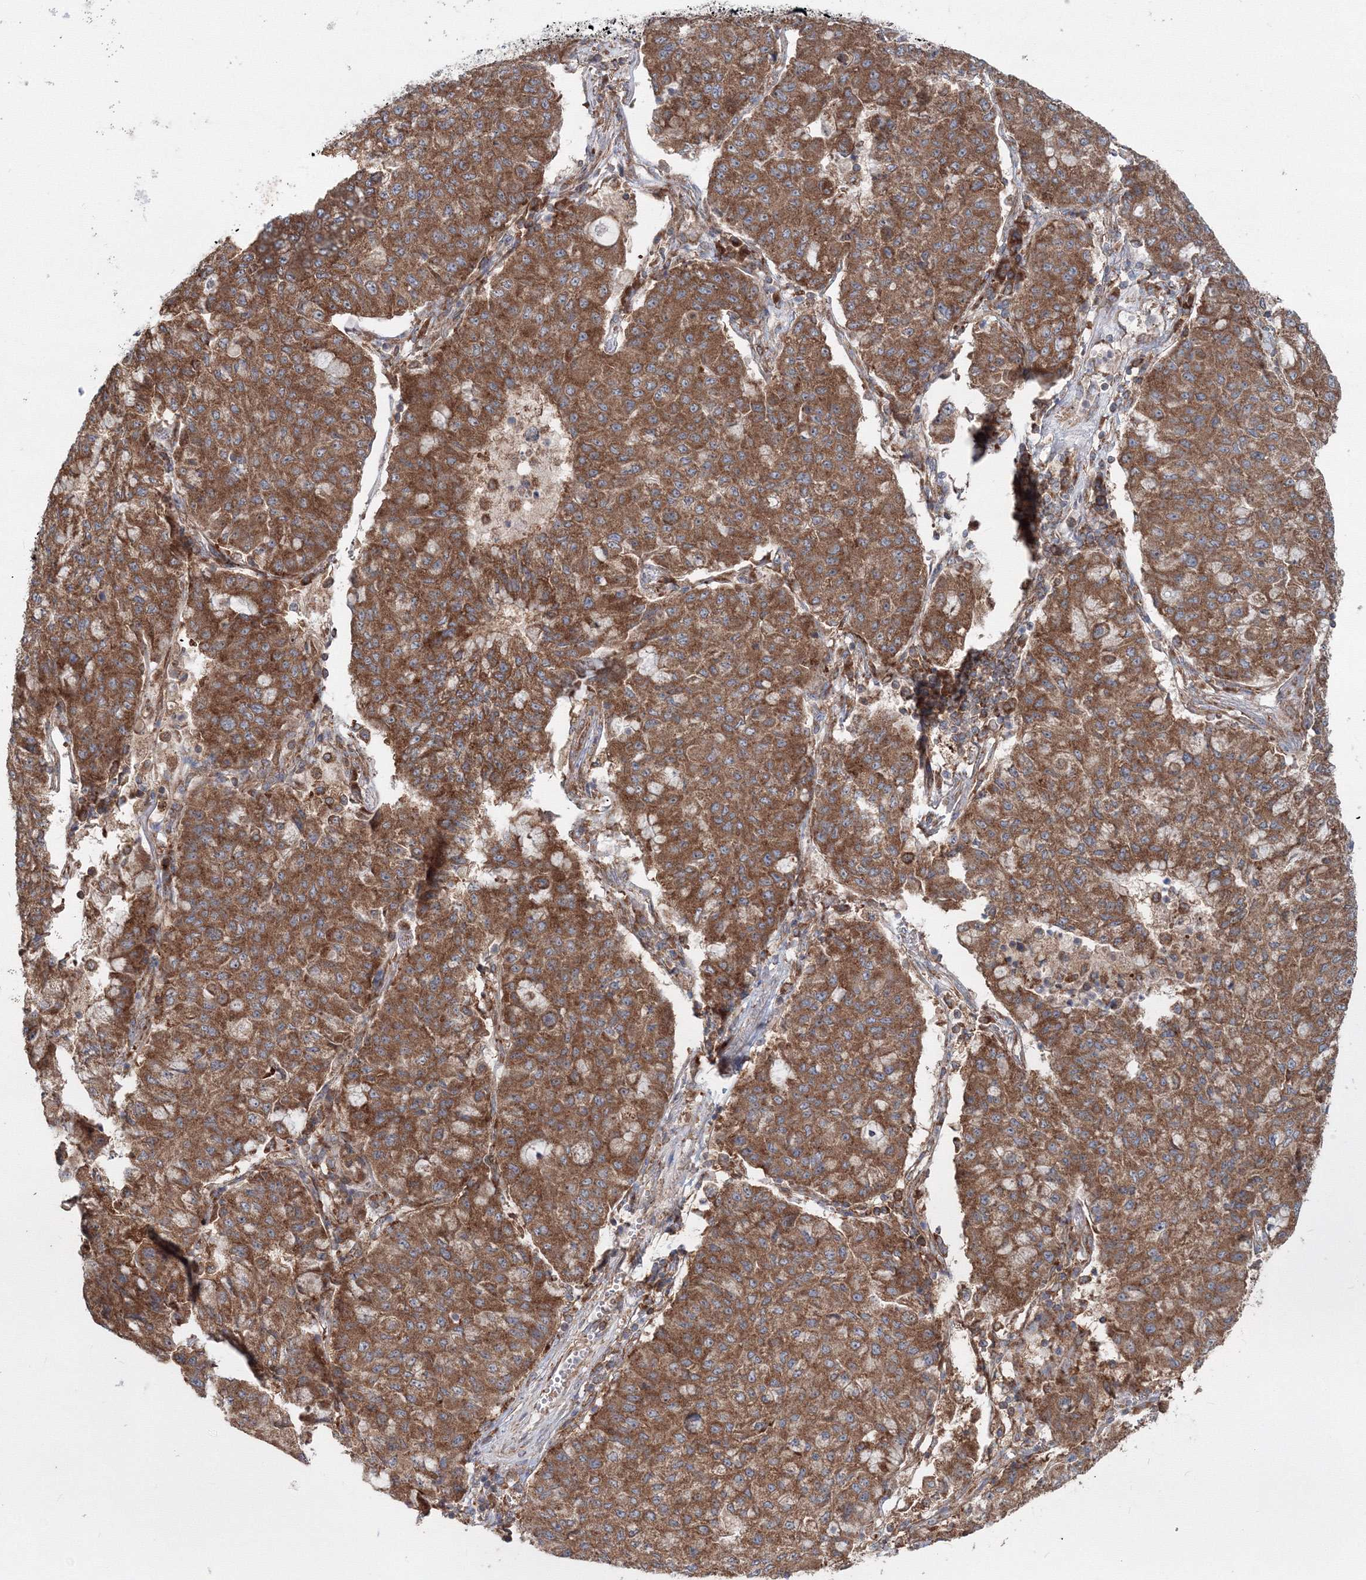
{"staining": {"intensity": "strong", "quantity": ">75%", "location": "cytoplasmic/membranous"}, "tissue": "lung cancer", "cell_type": "Tumor cells", "image_type": "cancer", "snomed": [{"axis": "morphology", "description": "Squamous cell carcinoma, NOS"}, {"axis": "topography", "description": "Lung"}], "caption": "Human lung cancer (squamous cell carcinoma) stained with a protein marker exhibits strong staining in tumor cells.", "gene": "PEX13", "patient": {"sex": "male", "age": 74}}